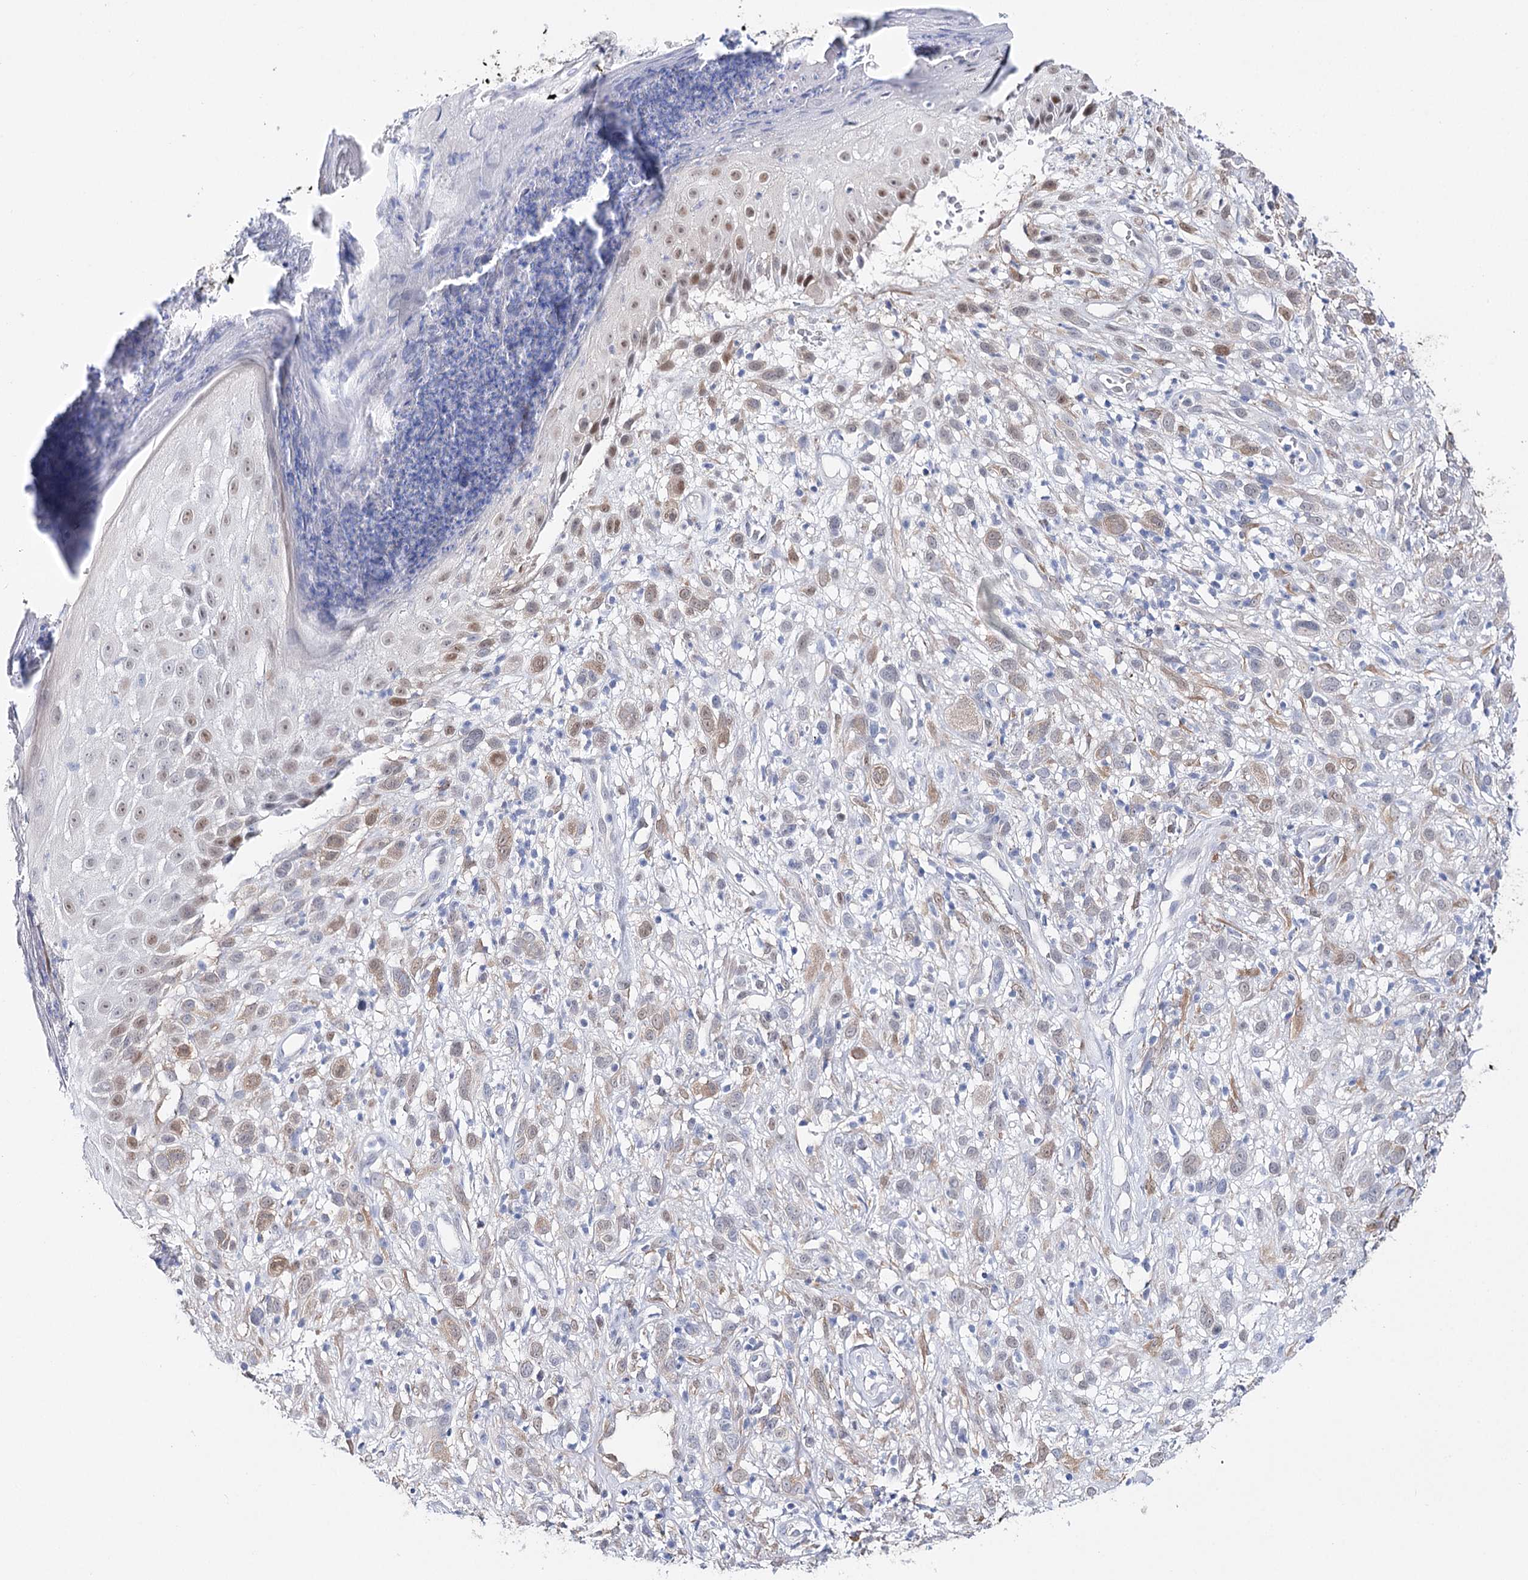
{"staining": {"intensity": "moderate", "quantity": "25%-75%", "location": "cytoplasmic/membranous,nuclear"}, "tissue": "melanoma", "cell_type": "Tumor cells", "image_type": "cancer", "snomed": [{"axis": "morphology", "description": "Malignant melanoma, NOS"}, {"axis": "topography", "description": "Skin of trunk"}], "caption": "Human melanoma stained with a protein marker demonstrates moderate staining in tumor cells.", "gene": "UGDH", "patient": {"sex": "male", "age": 71}}